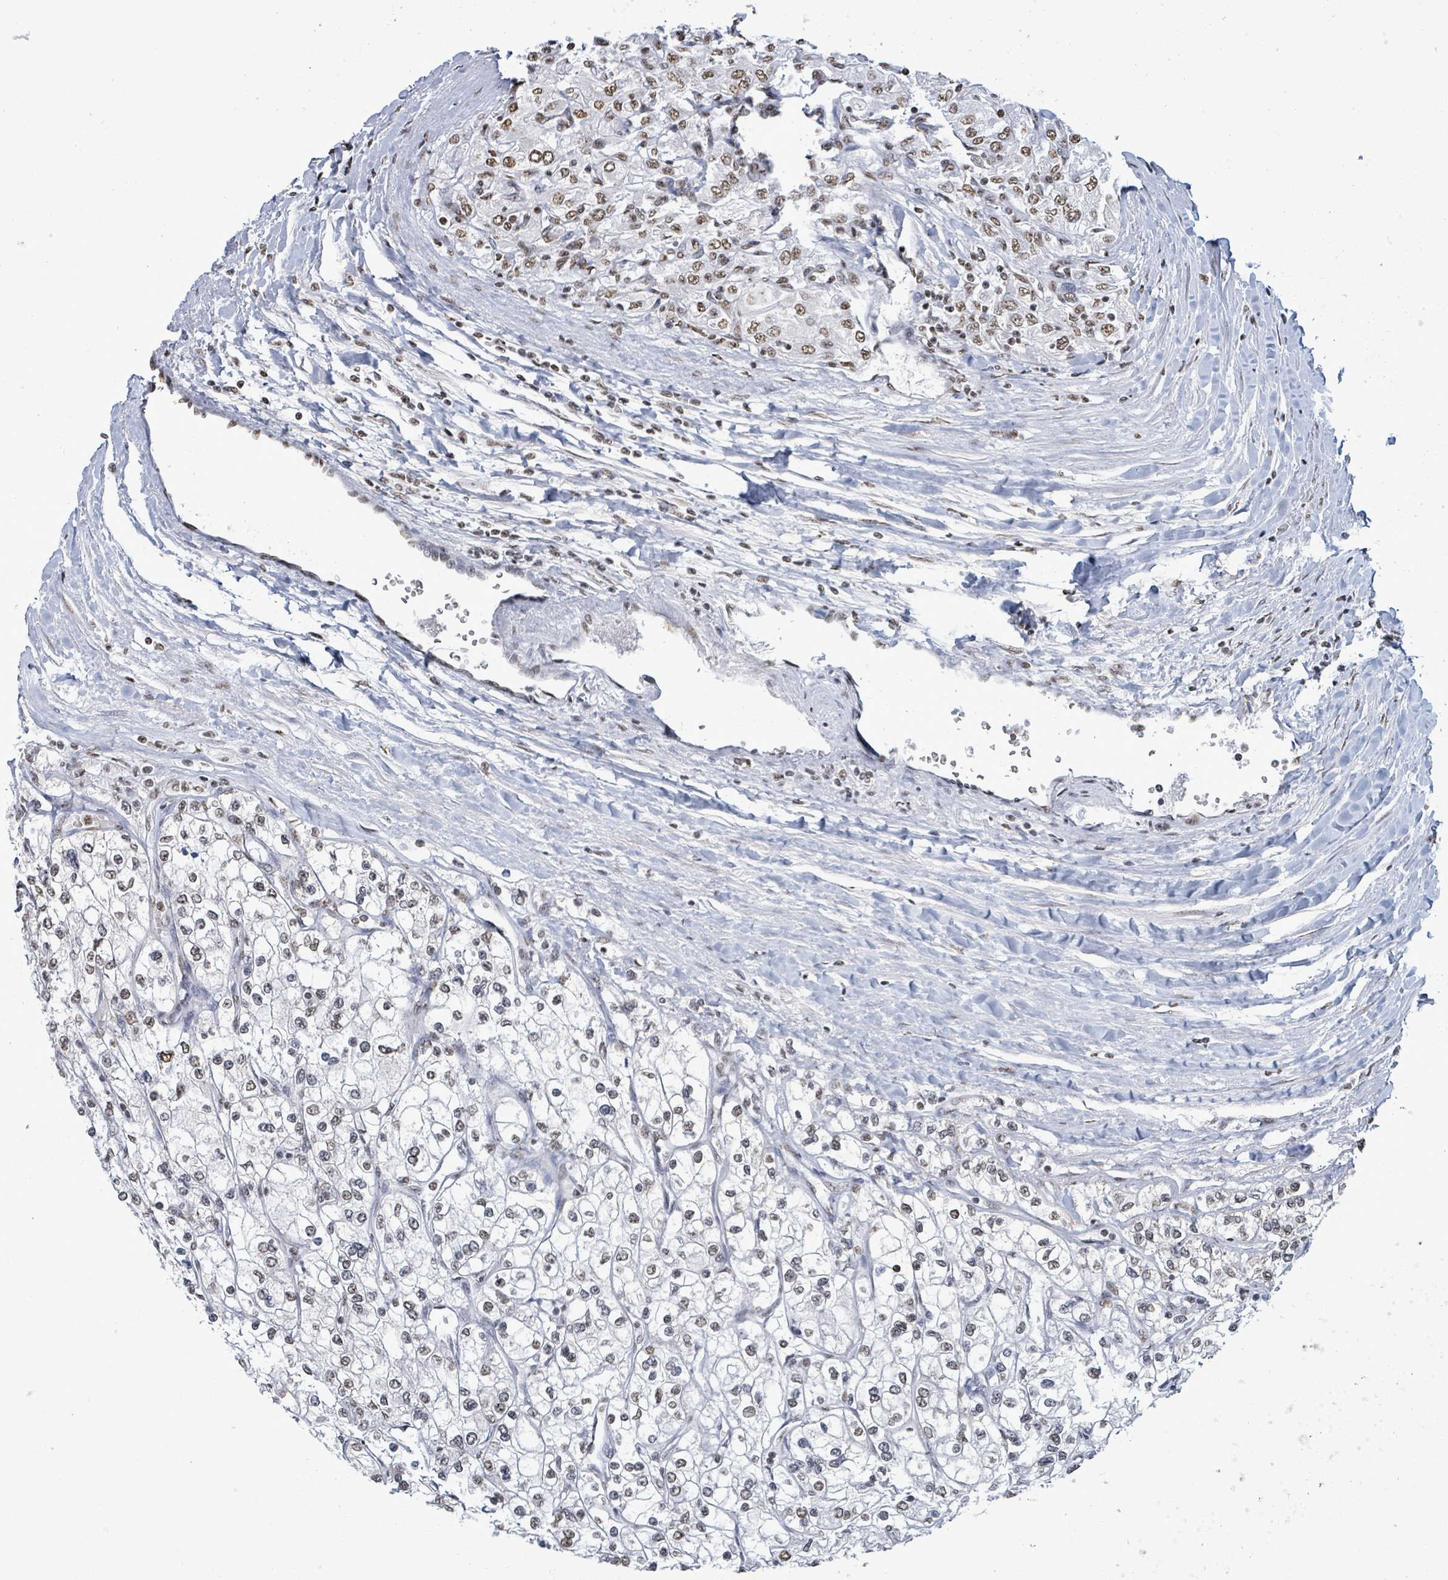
{"staining": {"intensity": "moderate", "quantity": "25%-75%", "location": "nuclear"}, "tissue": "renal cancer", "cell_type": "Tumor cells", "image_type": "cancer", "snomed": [{"axis": "morphology", "description": "Adenocarcinoma, NOS"}, {"axis": "topography", "description": "Kidney"}], "caption": "Renal adenocarcinoma stained with a brown dye demonstrates moderate nuclear positive positivity in approximately 25%-75% of tumor cells.", "gene": "SAMD14", "patient": {"sex": "male", "age": 80}}